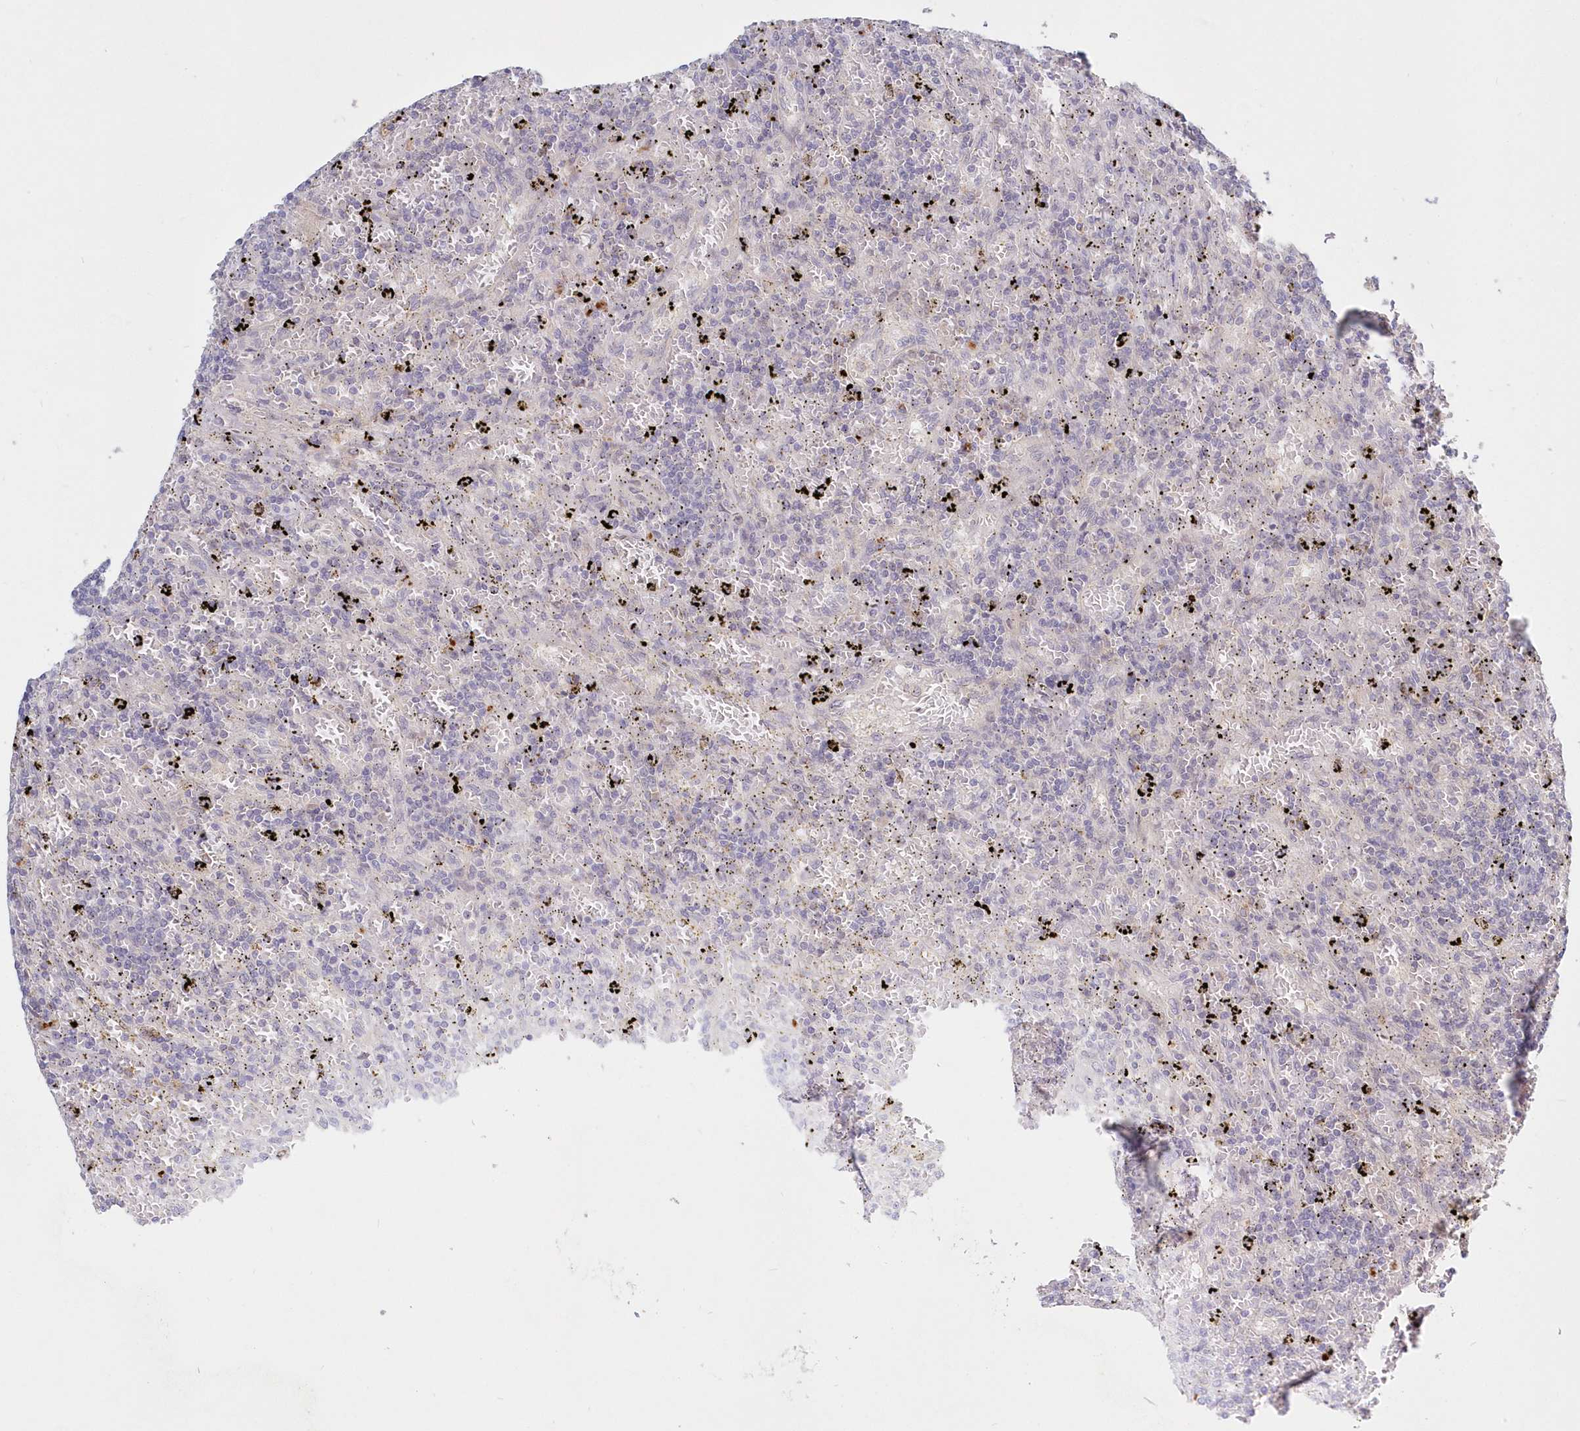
{"staining": {"intensity": "negative", "quantity": "none", "location": "none"}, "tissue": "lymphoma", "cell_type": "Tumor cells", "image_type": "cancer", "snomed": [{"axis": "morphology", "description": "Malignant lymphoma, non-Hodgkin's type, Low grade"}, {"axis": "topography", "description": "Spleen"}], "caption": "Immunohistochemical staining of human lymphoma reveals no significant expression in tumor cells.", "gene": "KATNA1", "patient": {"sex": "male", "age": 76}}